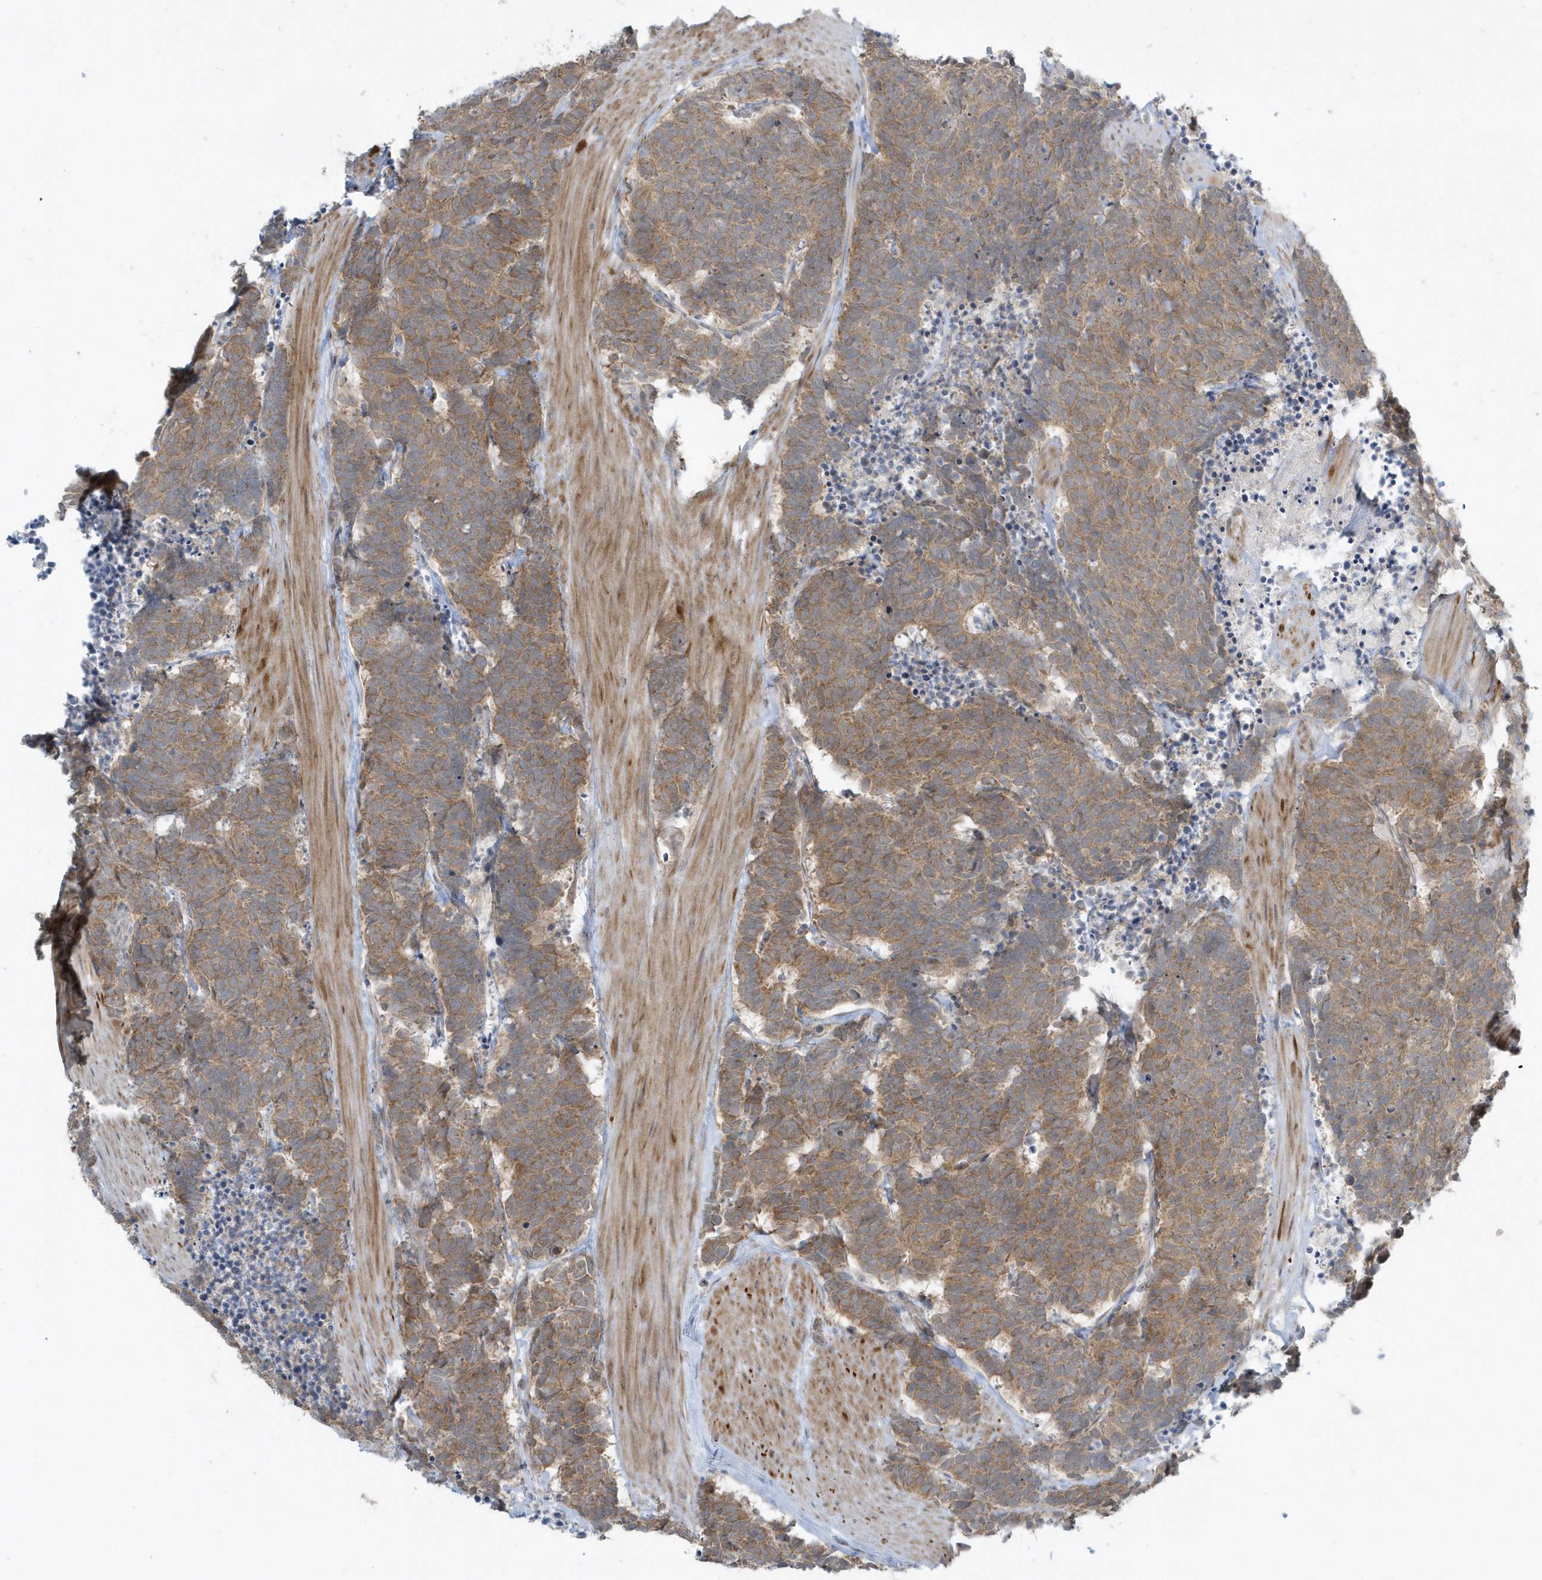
{"staining": {"intensity": "moderate", "quantity": ">75%", "location": "cytoplasmic/membranous"}, "tissue": "carcinoid", "cell_type": "Tumor cells", "image_type": "cancer", "snomed": [{"axis": "morphology", "description": "Carcinoma, NOS"}, {"axis": "morphology", "description": "Carcinoid, malignant, NOS"}, {"axis": "topography", "description": "Urinary bladder"}], "caption": "Protein staining of malignant carcinoid tissue exhibits moderate cytoplasmic/membranous expression in about >75% of tumor cells. (IHC, brightfield microscopy, high magnification).", "gene": "SCN3A", "patient": {"sex": "male", "age": 57}}